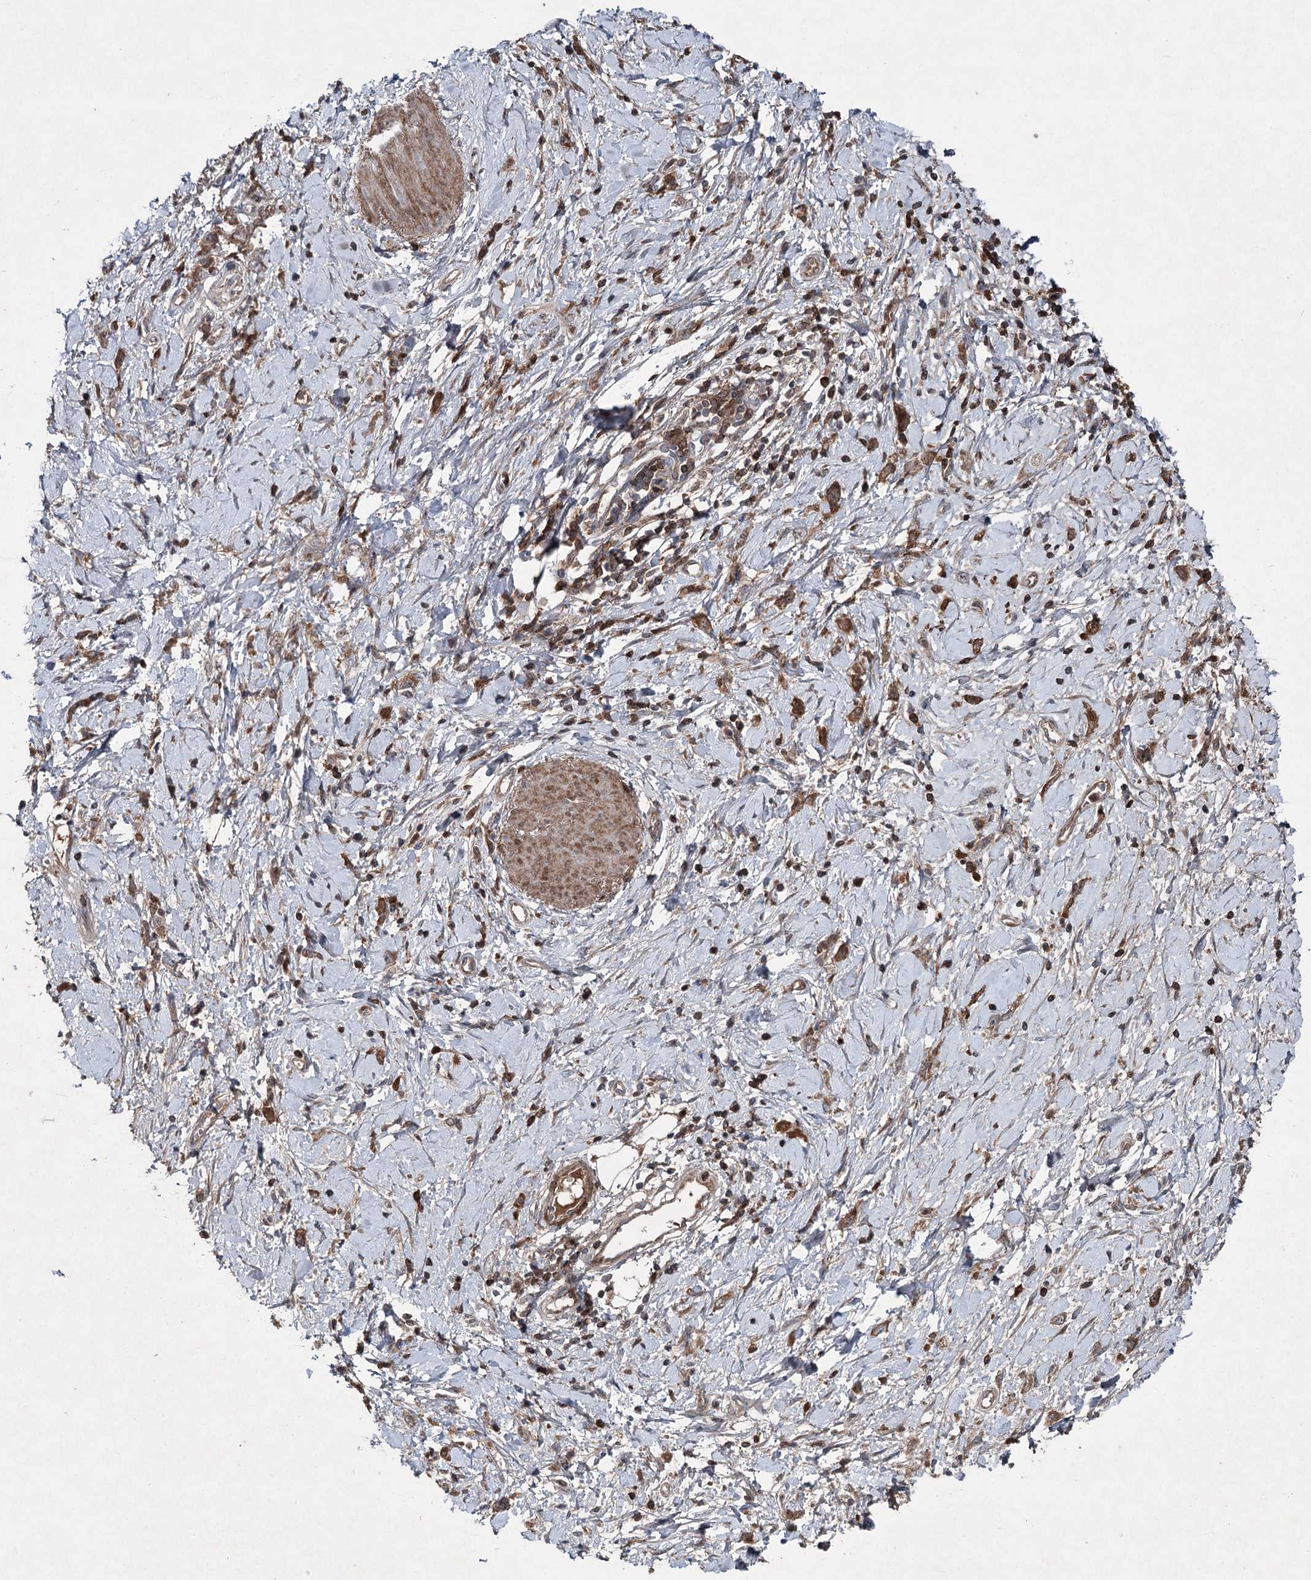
{"staining": {"intensity": "moderate", "quantity": ">75%", "location": "cytoplasmic/membranous"}, "tissue": "stomach cancer", "cell_type": "Tumor cells", "image_type": "cancer", "snomed": [{"axis": "morphology", "description": "Adenocarcinoma, NOS"}, {"axis": "topography", "description": "Stomach"}], "caption": "Stomach adenocarcinoma tissue demonstrates moderate cytoplasmic/membranous expression in about >75% of tumor cells", "gene": "PGLYRP2", "patient": {"sex": "female", "age": 76}}